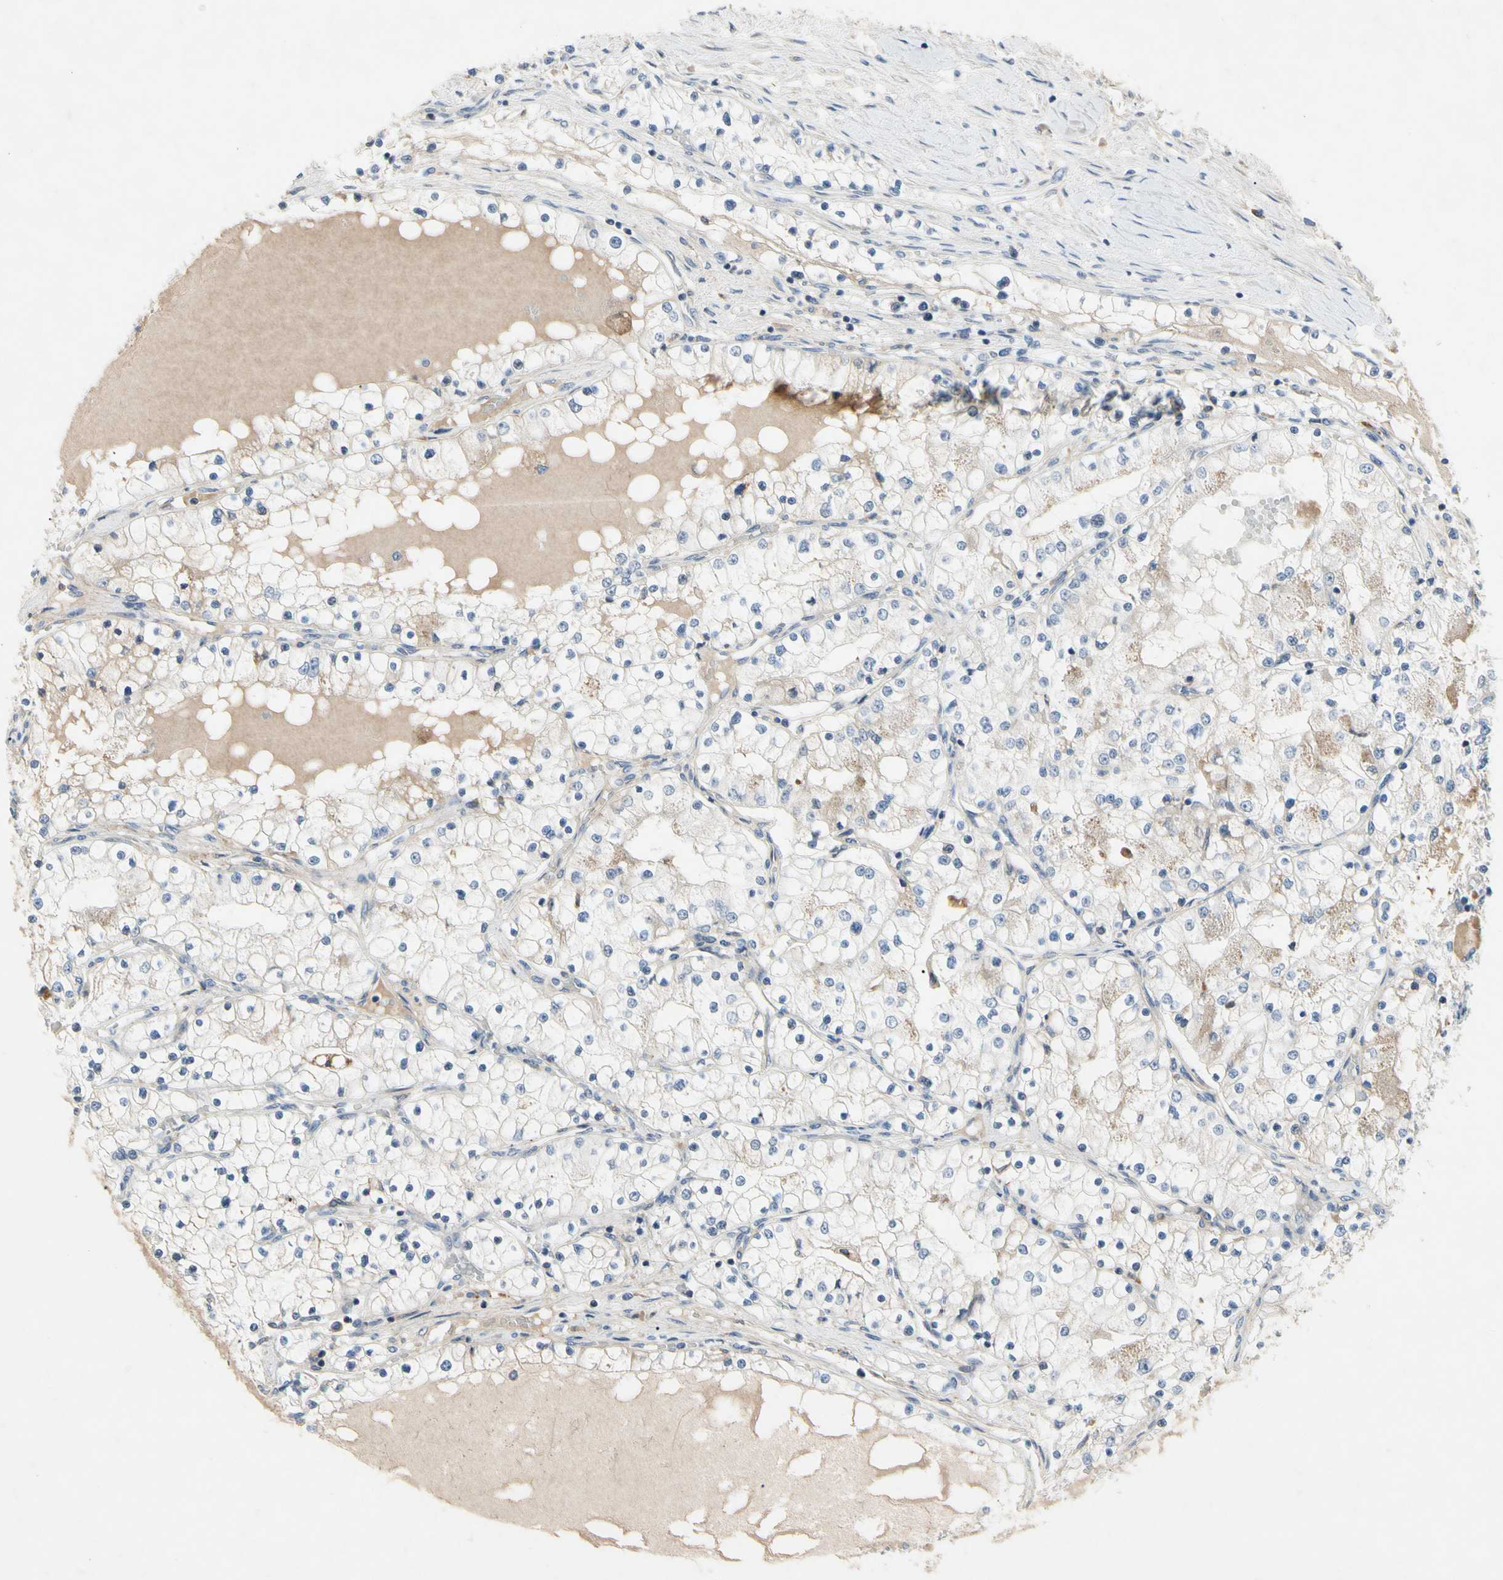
{"staining": {"intensity": "negative", "quantity": "none", "location": "none"}, "tissue": "renal cancer", "cell_type": "Tumor cells", "image_type": "cancer", "snomed": [{"axis": "morphology", "description": "Adenocarcinoma, NOS"}, {"axis": "topography", "description": "Kidney"}], "caption": "IHC image of renal cancer stained for a protein (brown), which displays no staining in tumor cells.", "gene": "GAS6", "patient": {"sex": "male", "age": 68}}